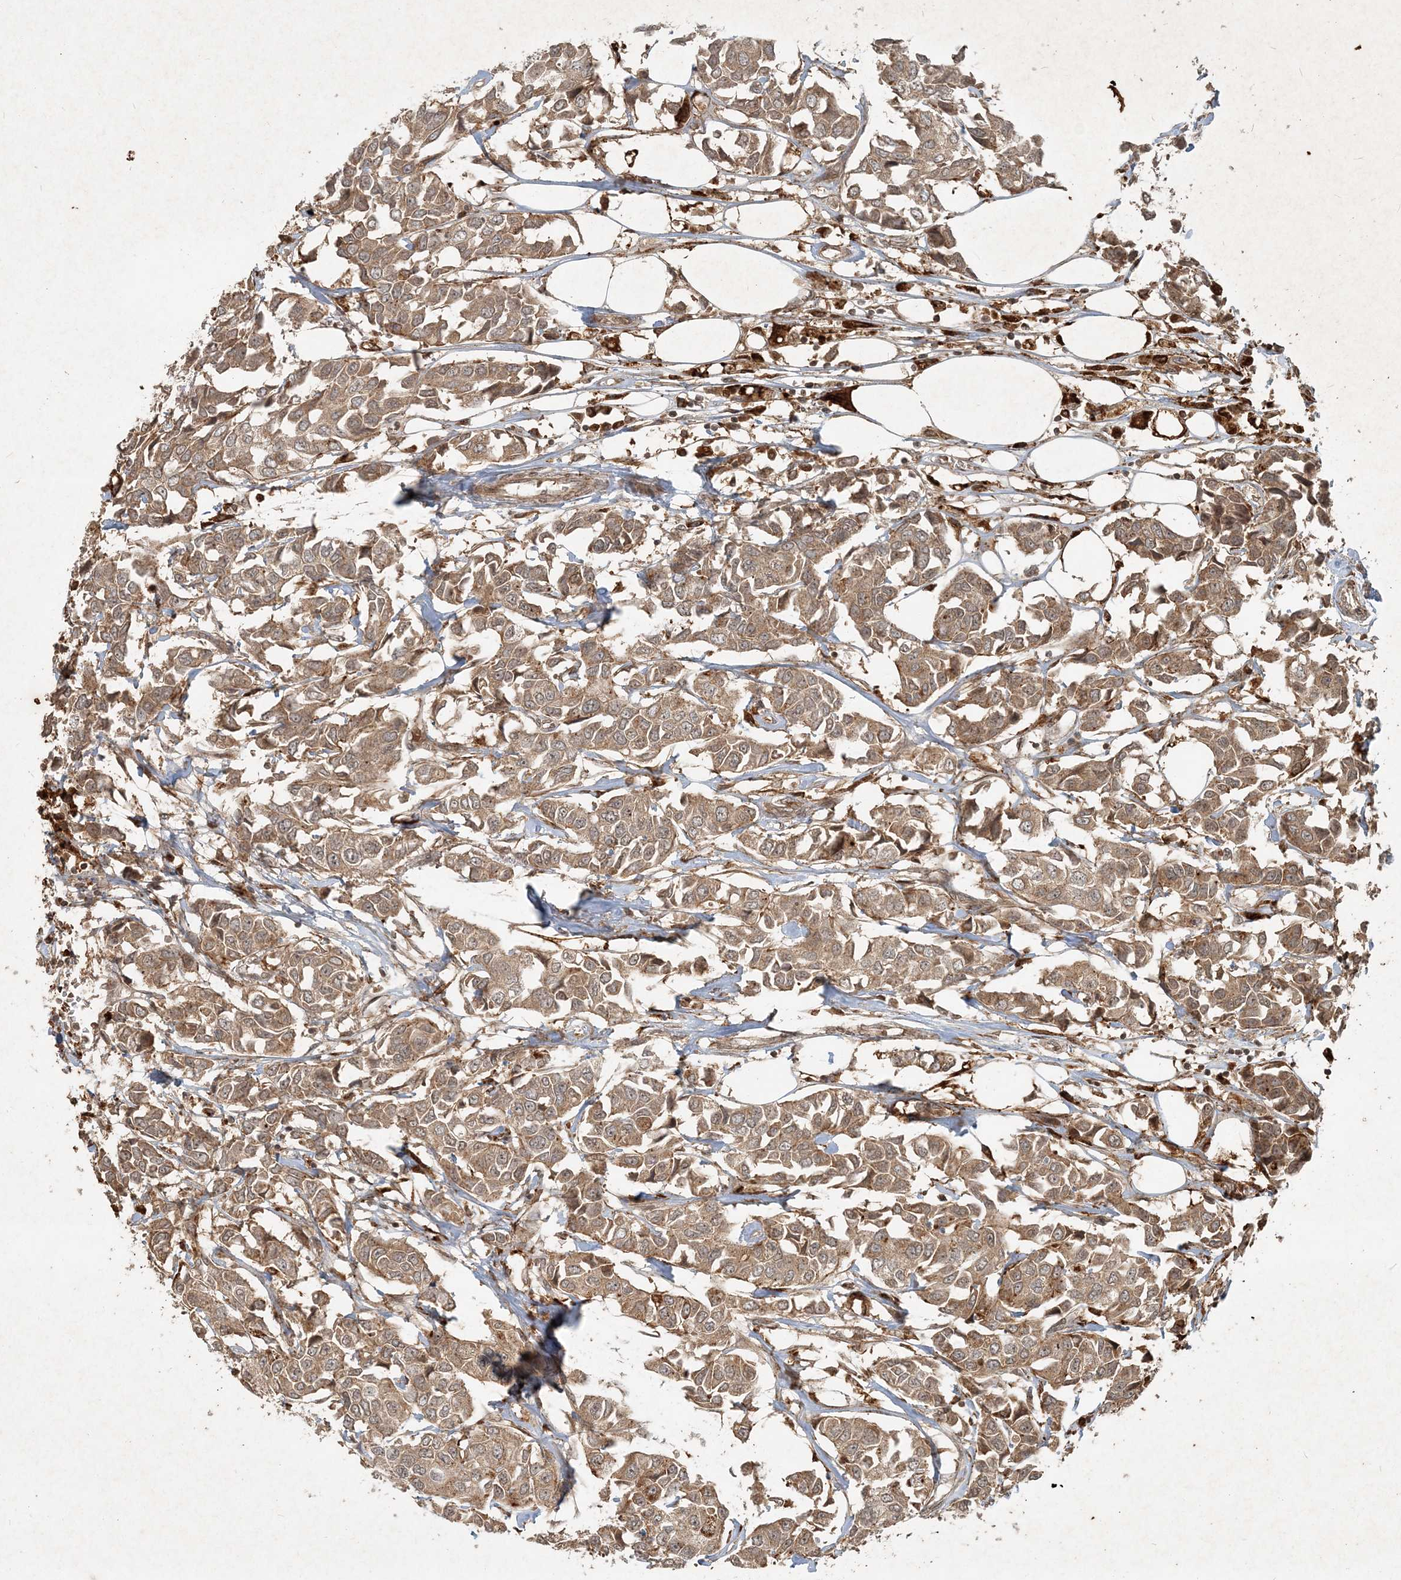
{"staining": {"intensity": "weak", "quantity": ">75%", "location": "cytoplasmic/membranous"}, "tissue": "breast cancer", "cell_type": "Tumor cells", "image_type": "cancer", "snomed": [{"axis": "morphology", "description": "Duct carcinoma"}, {"axis": "topography", "description": "Breast"}], "caption": "Tumor cells show low levels of weak cytoplasmic/membranous positivity in approximately >75% of cells in breast invasive ductal carcinoma.", "gene": "NARS1", "patient": {"sex": "female", "age": 80}}